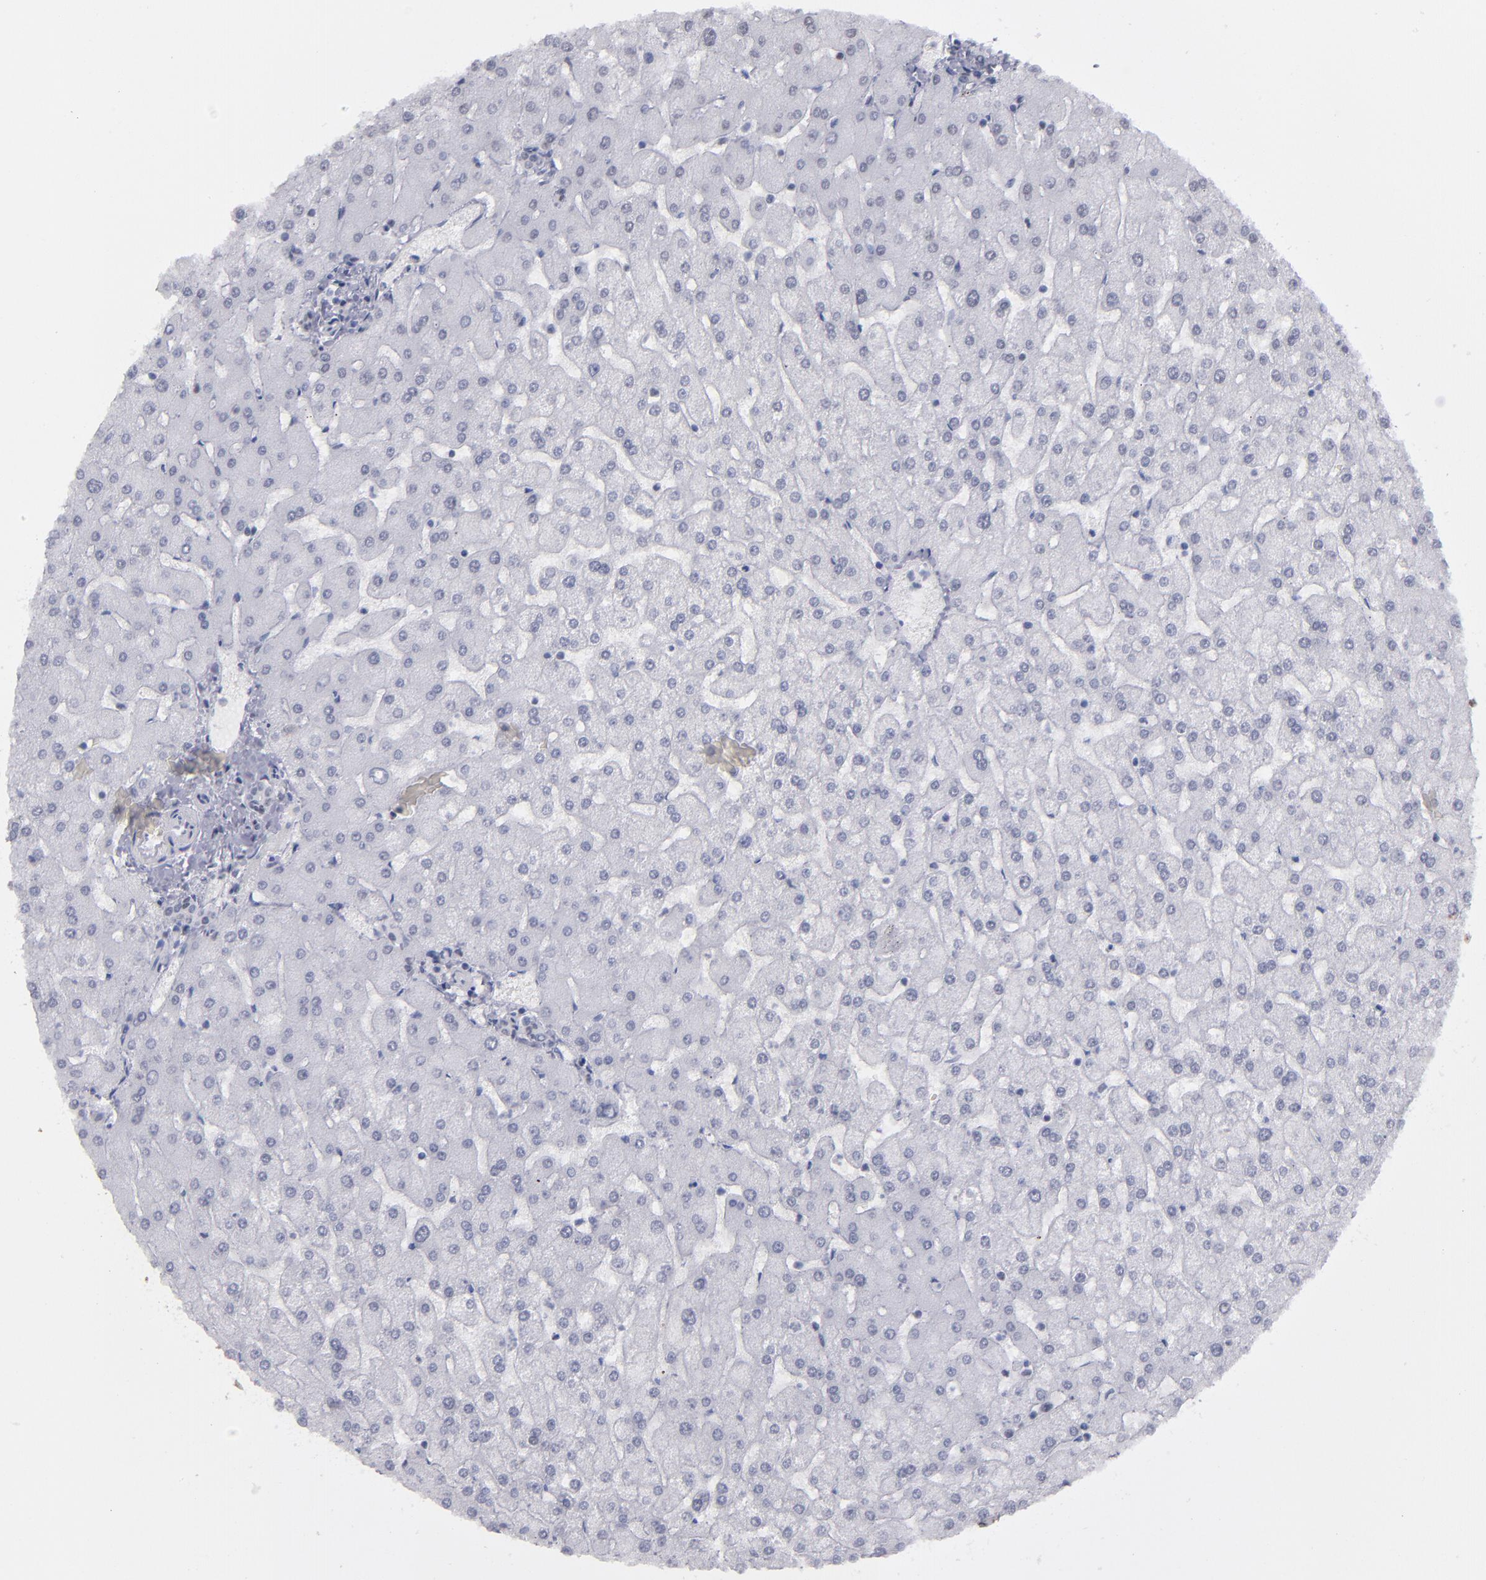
{"staining": {"intensity": "weak", "quantity": "<25%", "location": "nuclear"}, "tissue": "liver", "cell_type": "Cholangiocytes", "image_type": "normal", "snomed": [{"axis": "morphology", "description": "Normal tissue, NOS"}, {"axis": "topography", "description": "Liver"}], "caption": "High power microscopy photomicrograph of an immunohistochemistry photomicrograph of normal liver, revealing no significant expression in cholangiocytes.", "gene": "TERF2", "patient": {"sex": "female", "age": 32}}